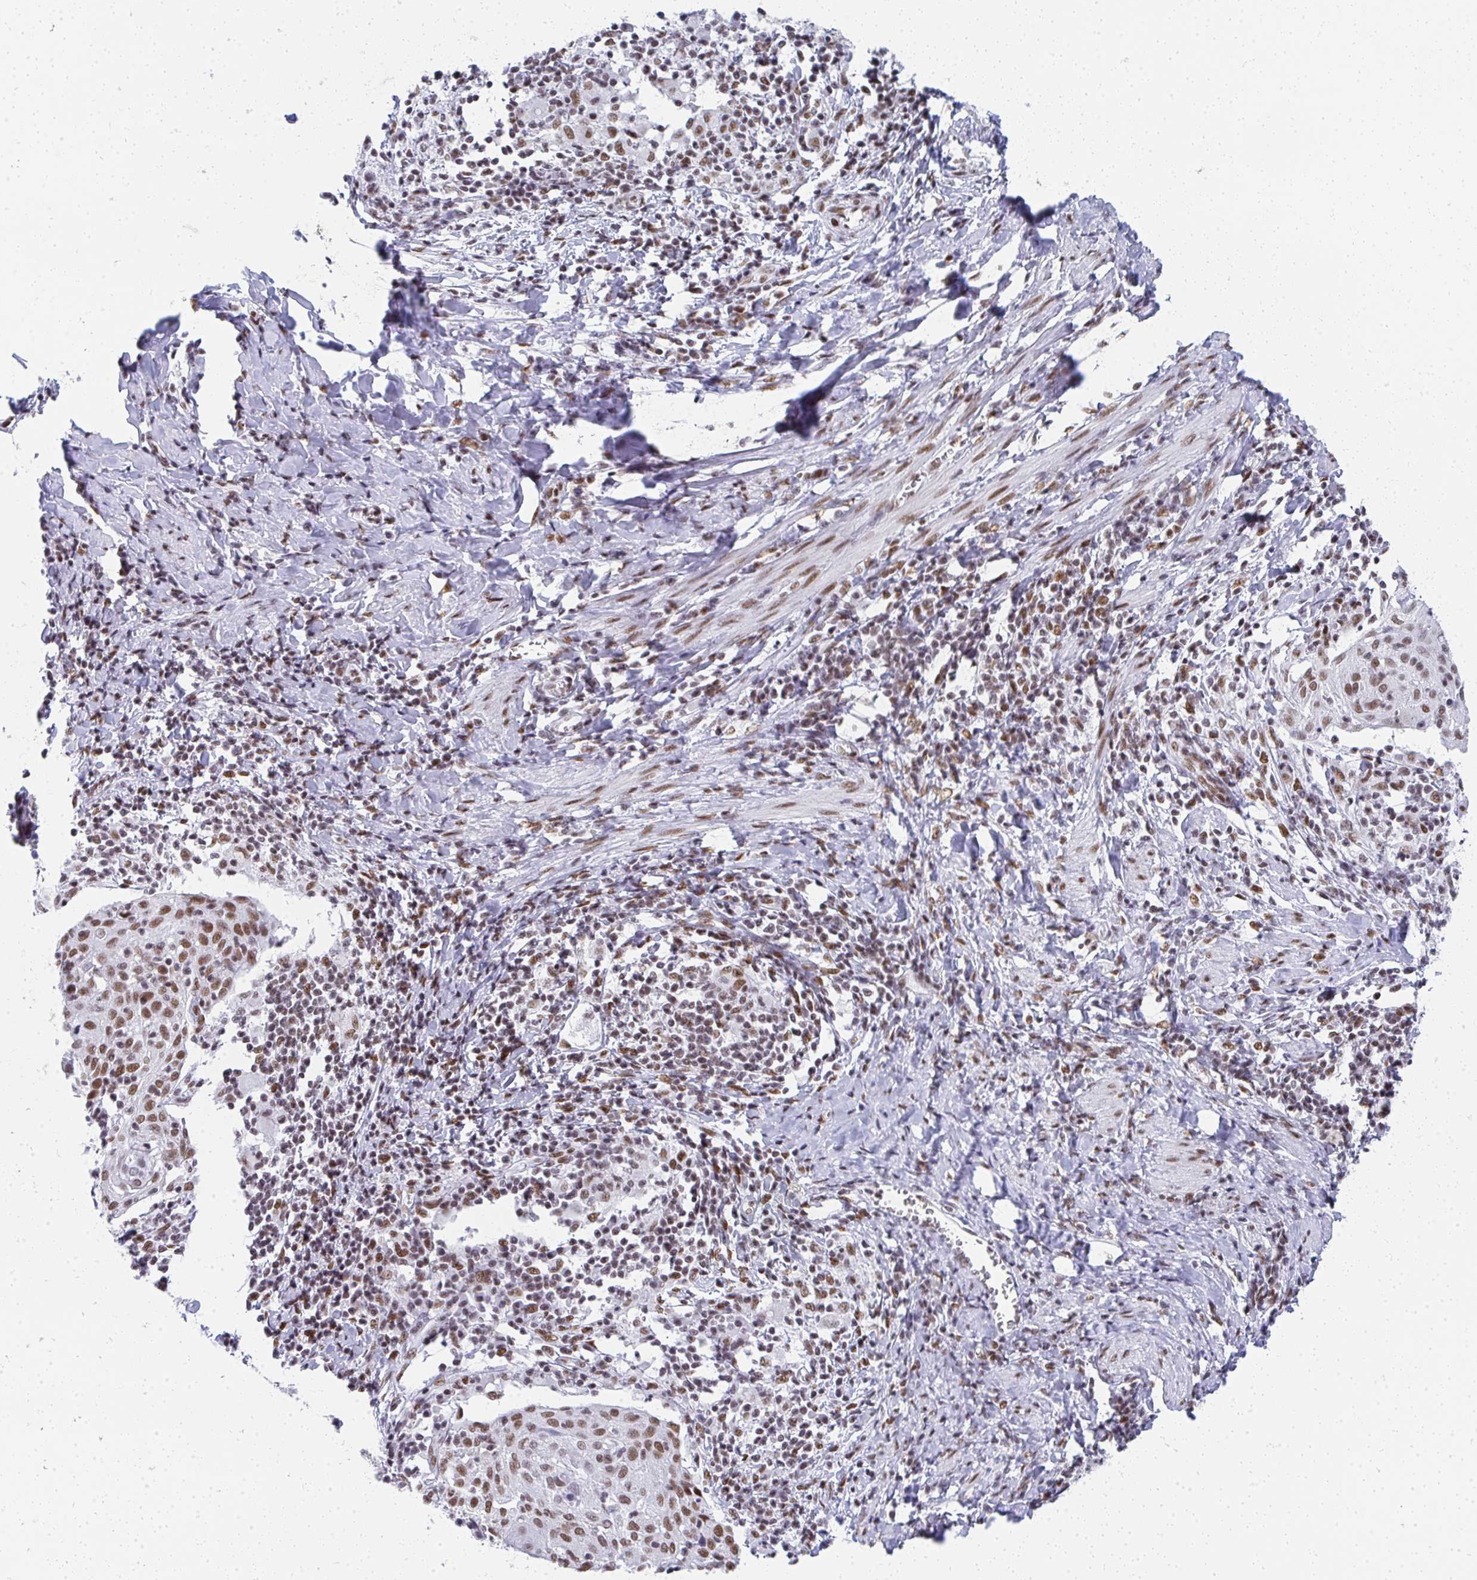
{"staining": {"intensity": "moderate", "quantity": ">75%", "location": "nuclear"}, "tissue": "cervical cancer", "cell_type": "Tumor cells", "image_type": "cancer", "snomed": [{"axis": "morphology", "description": "Squamous cell carcinoma, NOS"}, {"axis": "topography", "description": "Cervix"}], "caption": "Immunohistochemical staining of cervical cancer (squamous cell carcinoma) reveals moderate nuclear protein expression in approximately >75% of tumor cells. (DAB (3,3'-diaminobenzidine) IHC with brightfield microscopy, high magnification).", "gene": "CREBBP", "patient": {"sex": "female", "age": 52}}